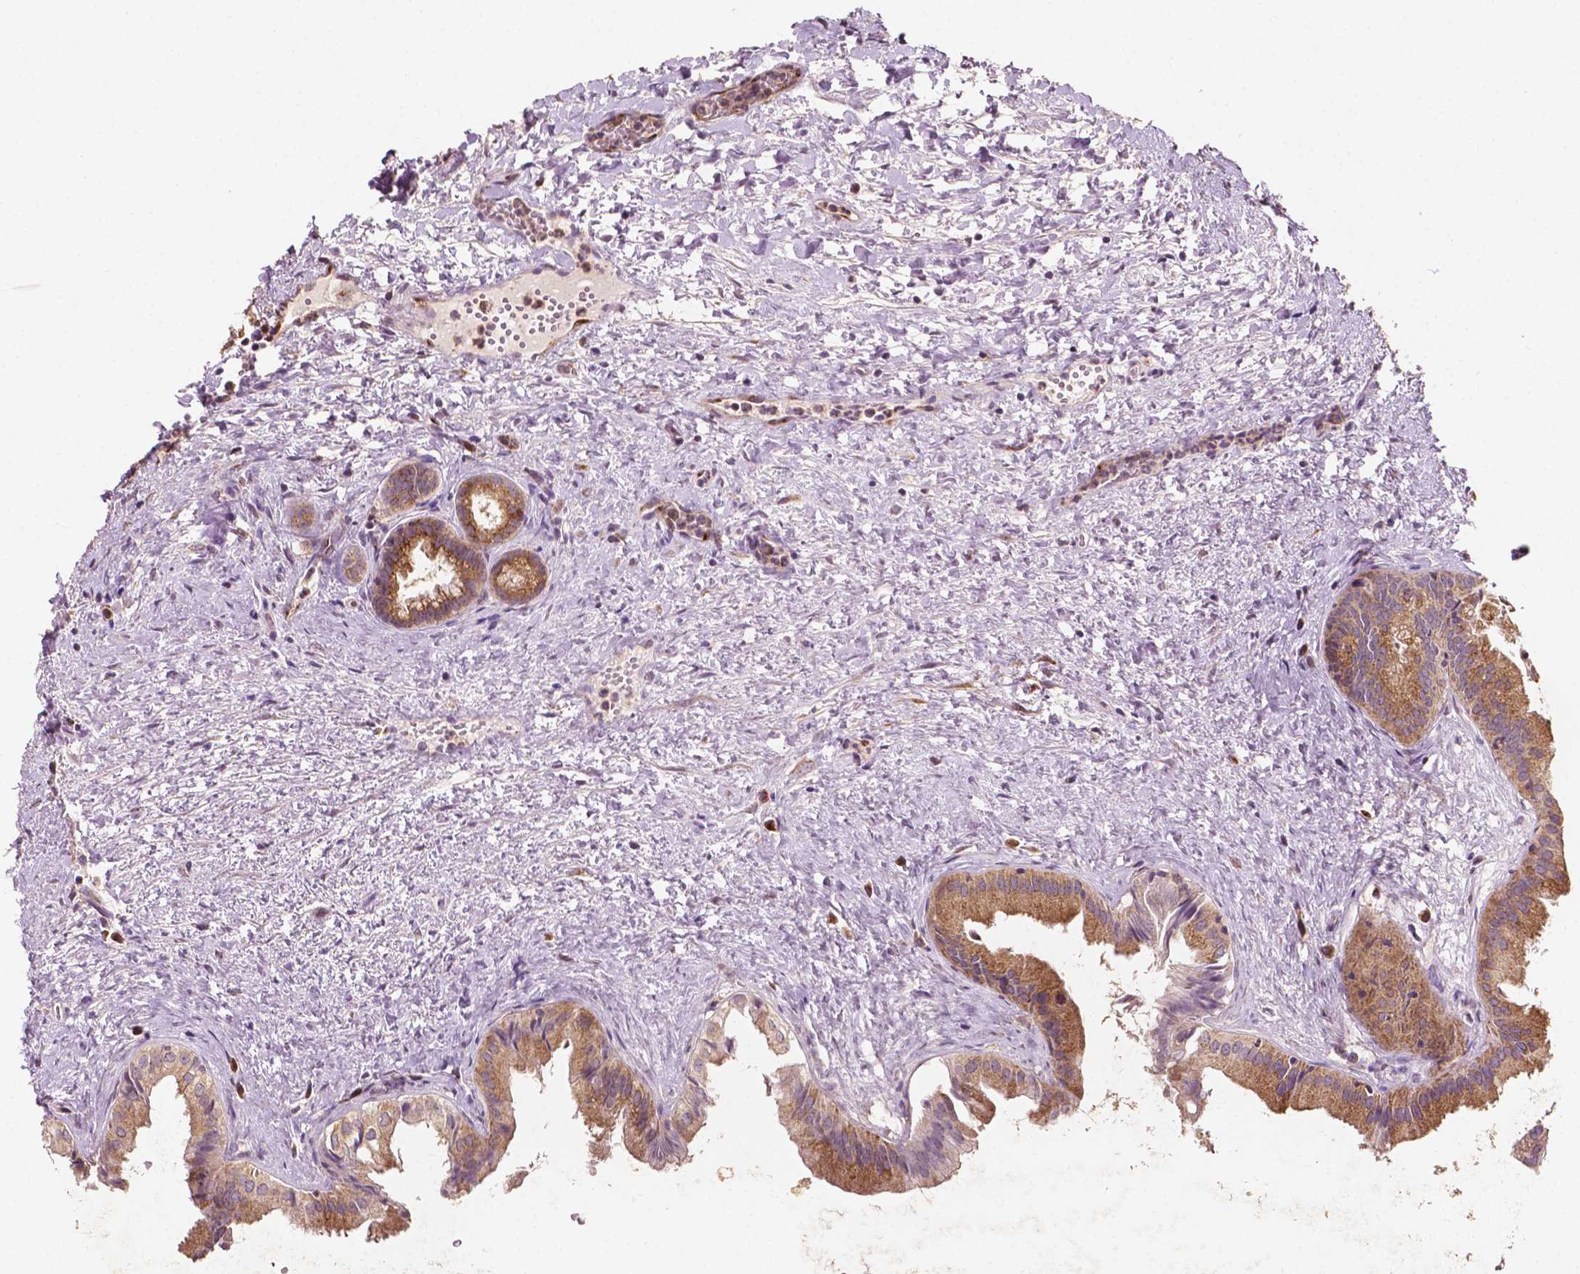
{"staining": {"intensity": "moderate", "quantity": ">75%", "location": "cytoplasmic/membranous"}, "tissue": "gallbladder", "cell_type": "Glandular cells", "image_type": "normal", "snomed": [{"axis": "morphology", "description": "Normal tissue, NOS"}, {"axis": "topography", "description": "Gallbladder"}], "caption": "Normal gallbladder shows moderate cytoplasmic/membranous staining in approximately >75% of glandular cells, visualized by immunohistochemistry. (Stains: DAB (3,3'-diaminobenzidine) in brown, nuclei in blue, Microscopy: brightfield microscopy at high magnification).", "gene": "EBAG9", "patient": {"sex": "male", "age": 70}}